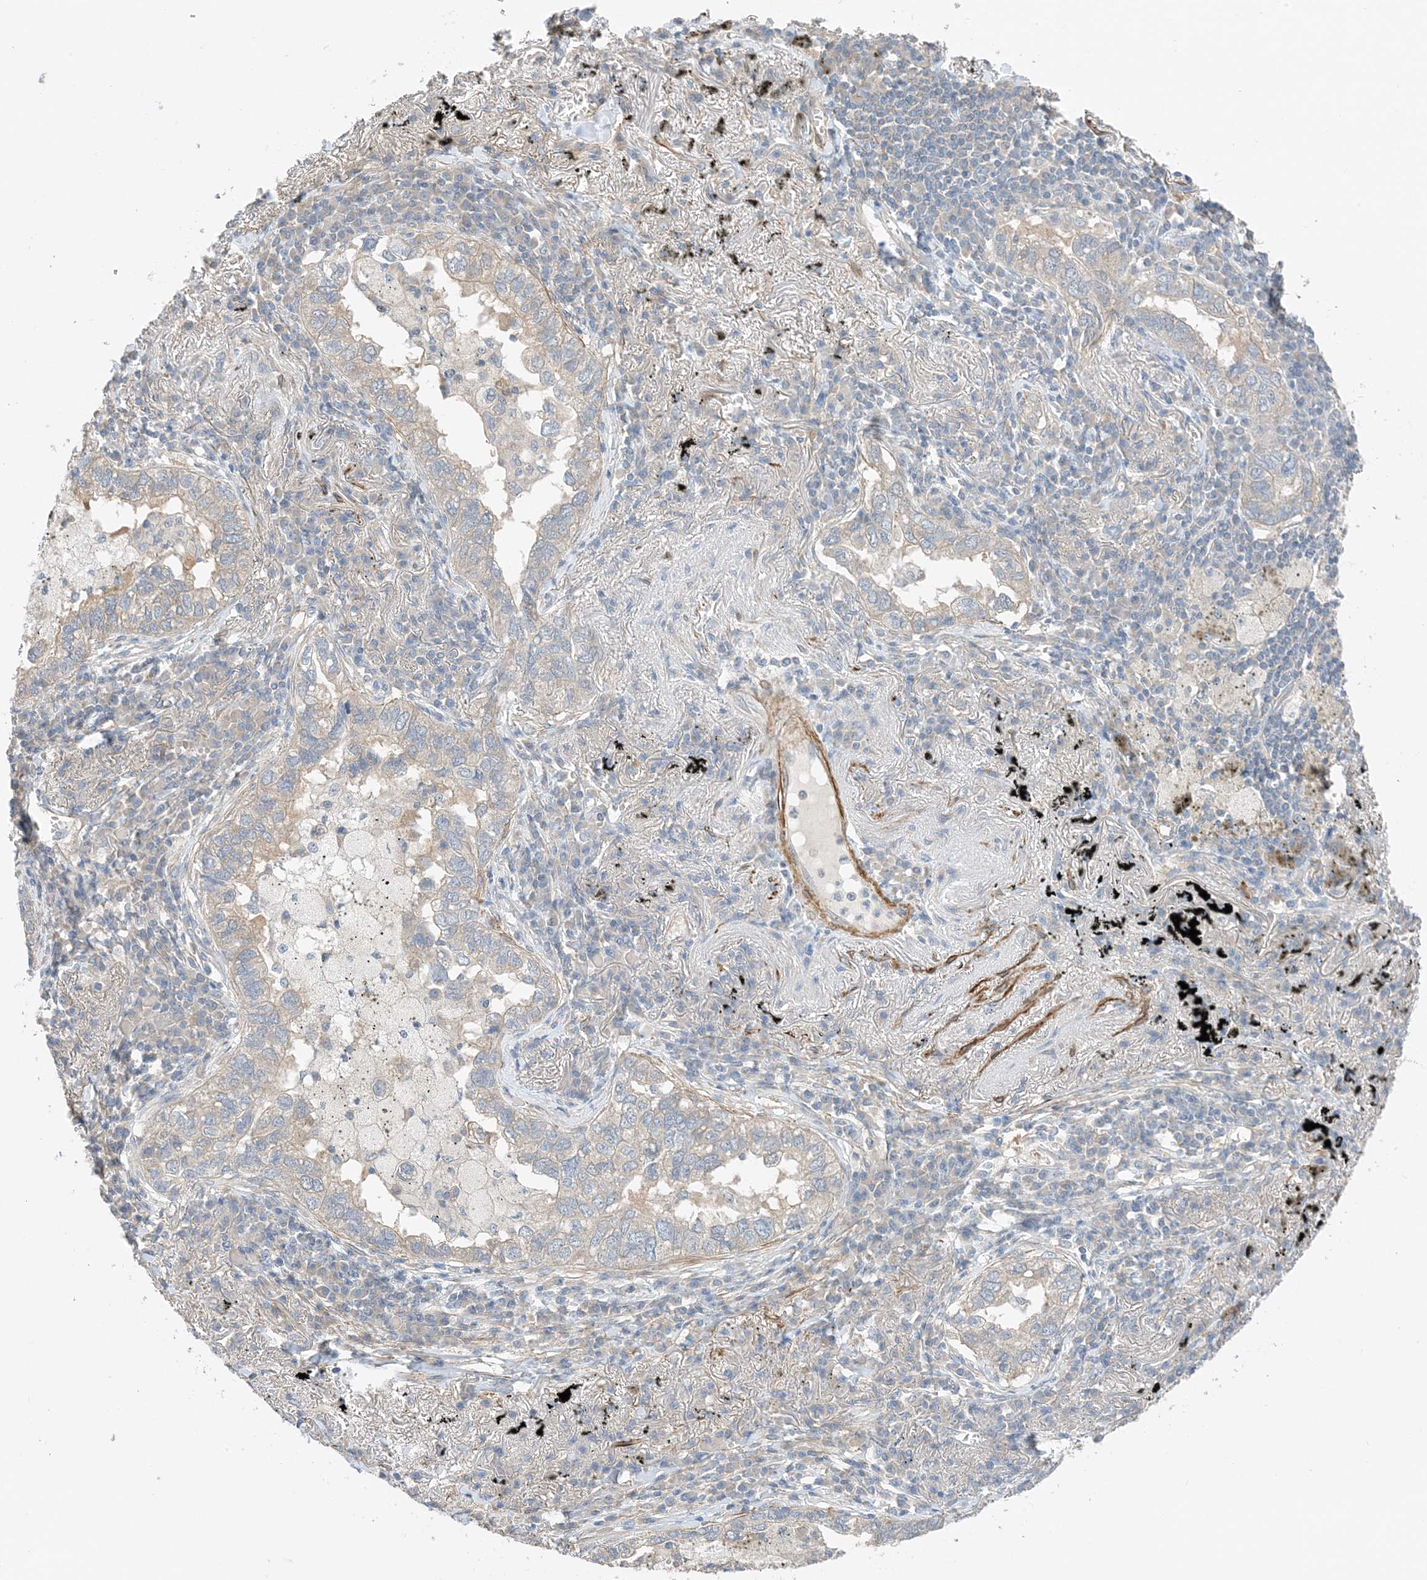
{"staining": {"intensity": "weak", "quantity": "<25%", "location": "cytoplasmic/membranous"}, "tissue": "lung cancer", "cell_type": "Tumor cells", "image_type": "cancer", "snomed": [{"axis": "morphology", "description": "Adenocarcinoma, NOS"}, {"axis": "topography", "description": "Lung"}], "caption": "A high-resolution micrograph shows IHC staining of adenocarcinoma (lung), which displays no significant positivity in tumor cells.", "gene": "KIFBP", "patient": {"sex": "male", "age": 65}}